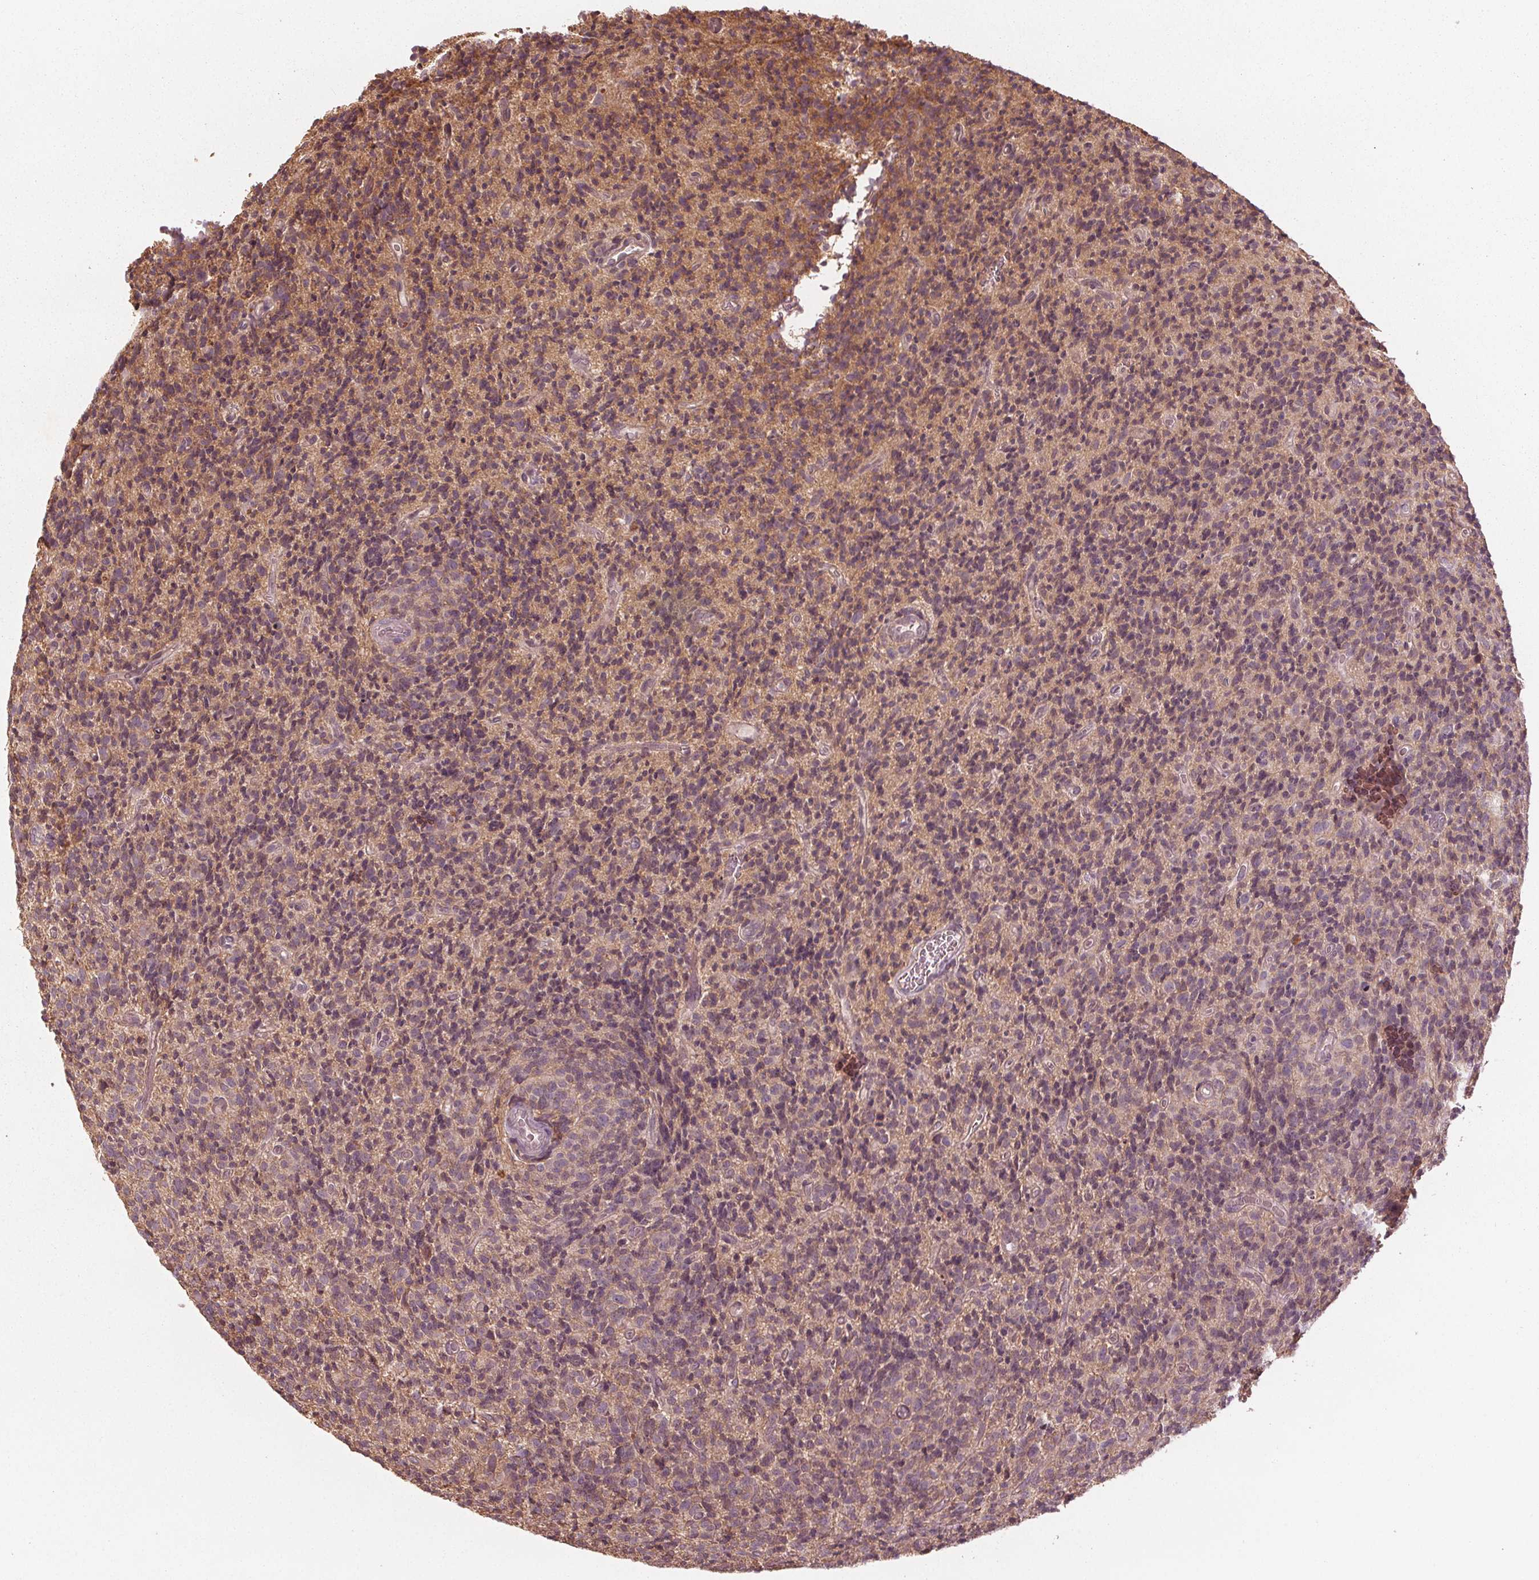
{"staining": {"intensity": "weak", "quantity": "<25%", "location": "cytoplasmic/membranous"}, "tissue": "glioma", "cell_type": "Tumor cells", "image_type": "cancer", "snomed": [{"axis": "morphology", "description": "Glioma, malignant, High grade"}, {"axis": "topography", "description": "Brain"}], "caption": "IHC micrograph of neoplastic tissue: human glioma stained with DAB (3,3'-diaminobenzidine) exhibits no significant protein staining in tumor cells. Brightfield microscopy of IHC stained with DAB (brown) and hematoxylin (blue), captured at high magnification.", "gene": "GNB2", "patient": {"sex": "male", "age": 76}}